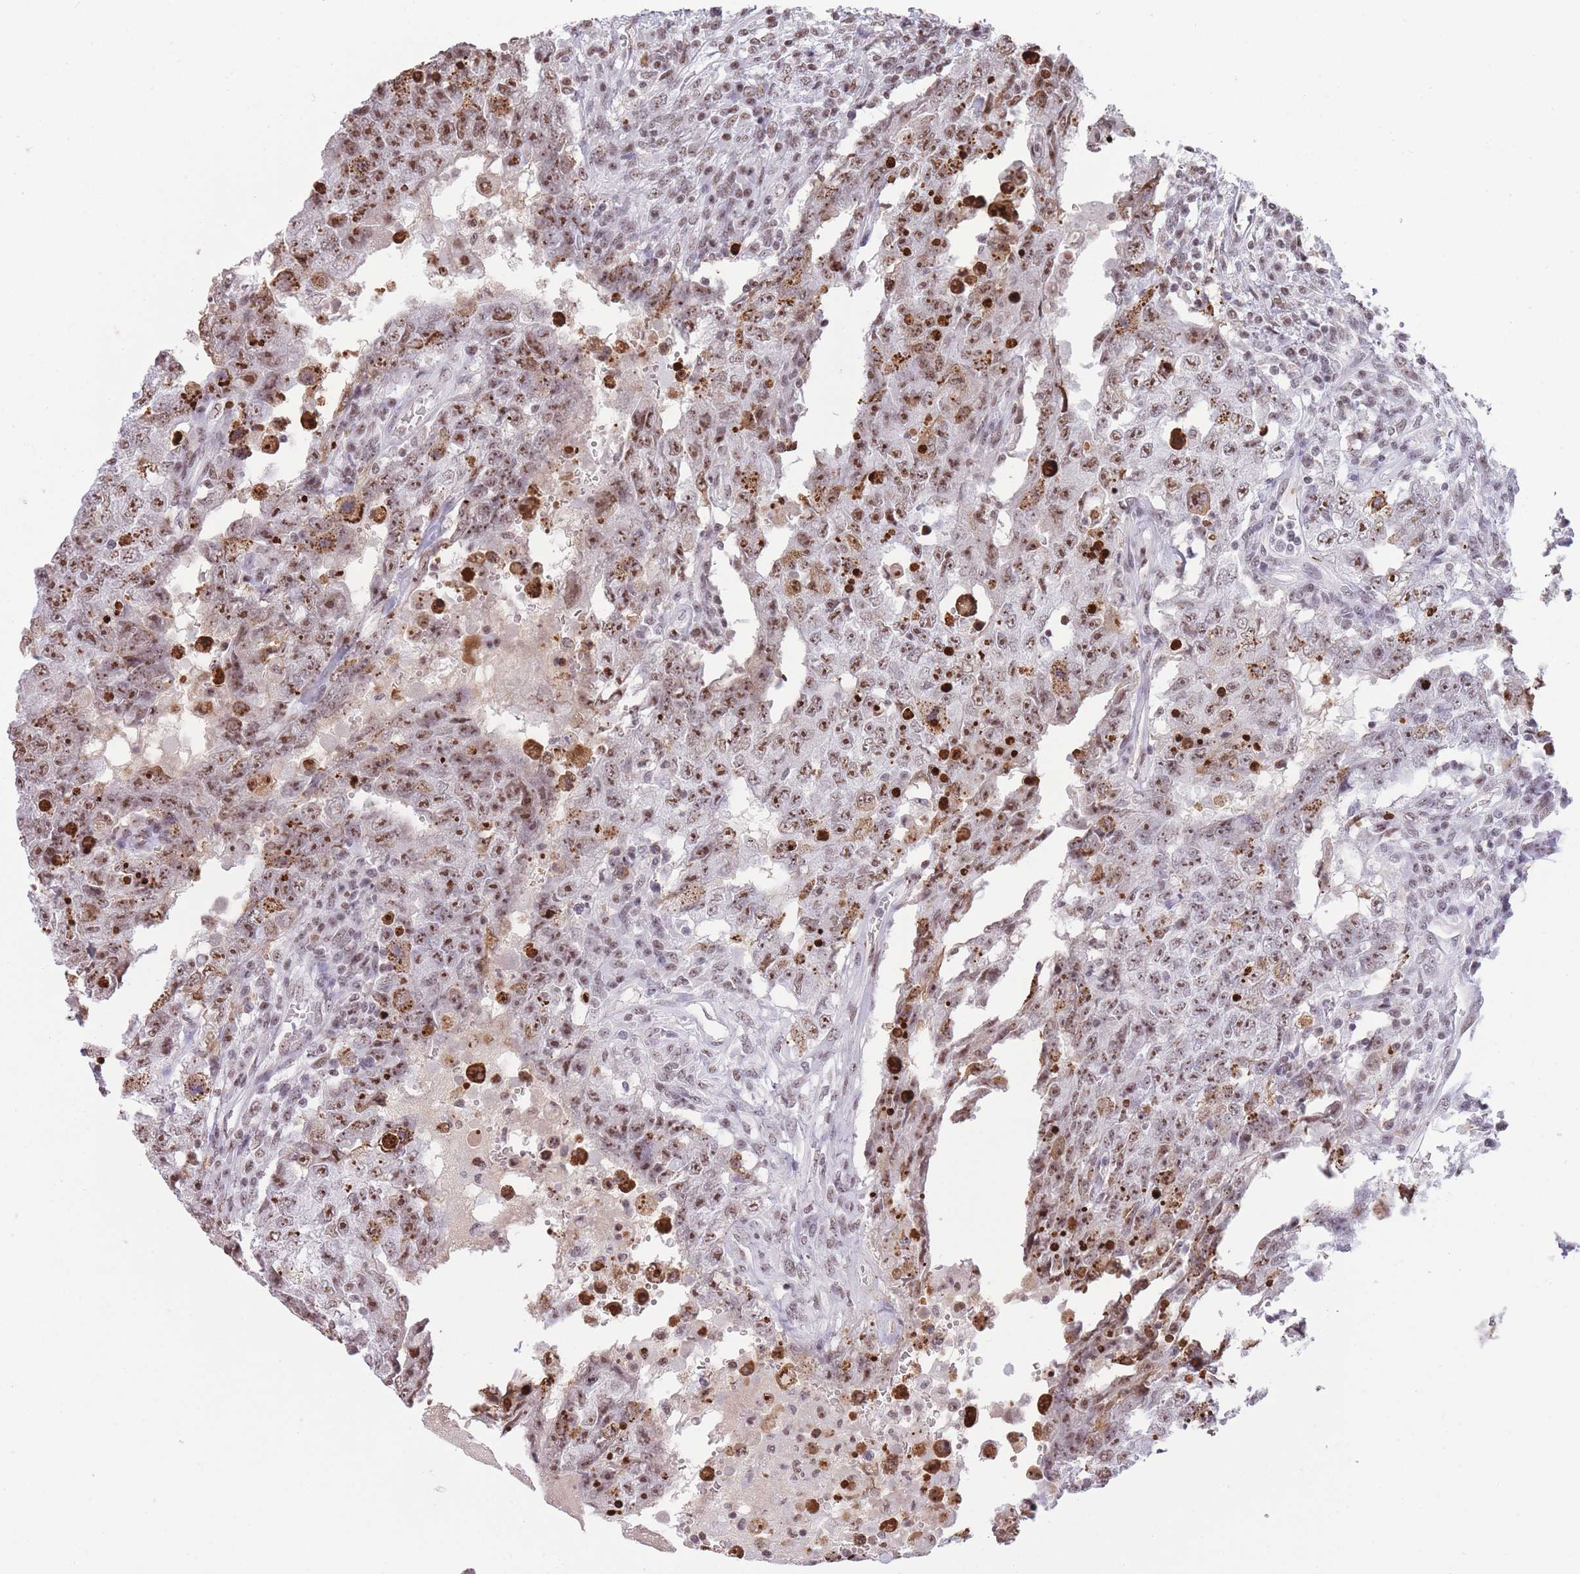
{"staining": {"intensity": "moderate", "quantity": ">75%", "location": "nuclear"}, "tissue": "testis cancer", "cell_type": "Tumor cells", "image_type": "cancer", "snomed": [{"axis": "morphology", "description": "Carcinoma, Embryonal, NOS"}, {"axis": "topography", "description": "Testis"}], "caption": "Protein analysis of testis cancer (embryonal carcinoma) tissue shows moderate nuclear staining in about >75% of tumor cells.", "gene": "EVC2", "patient": {"sex": "male", "age": 26}}